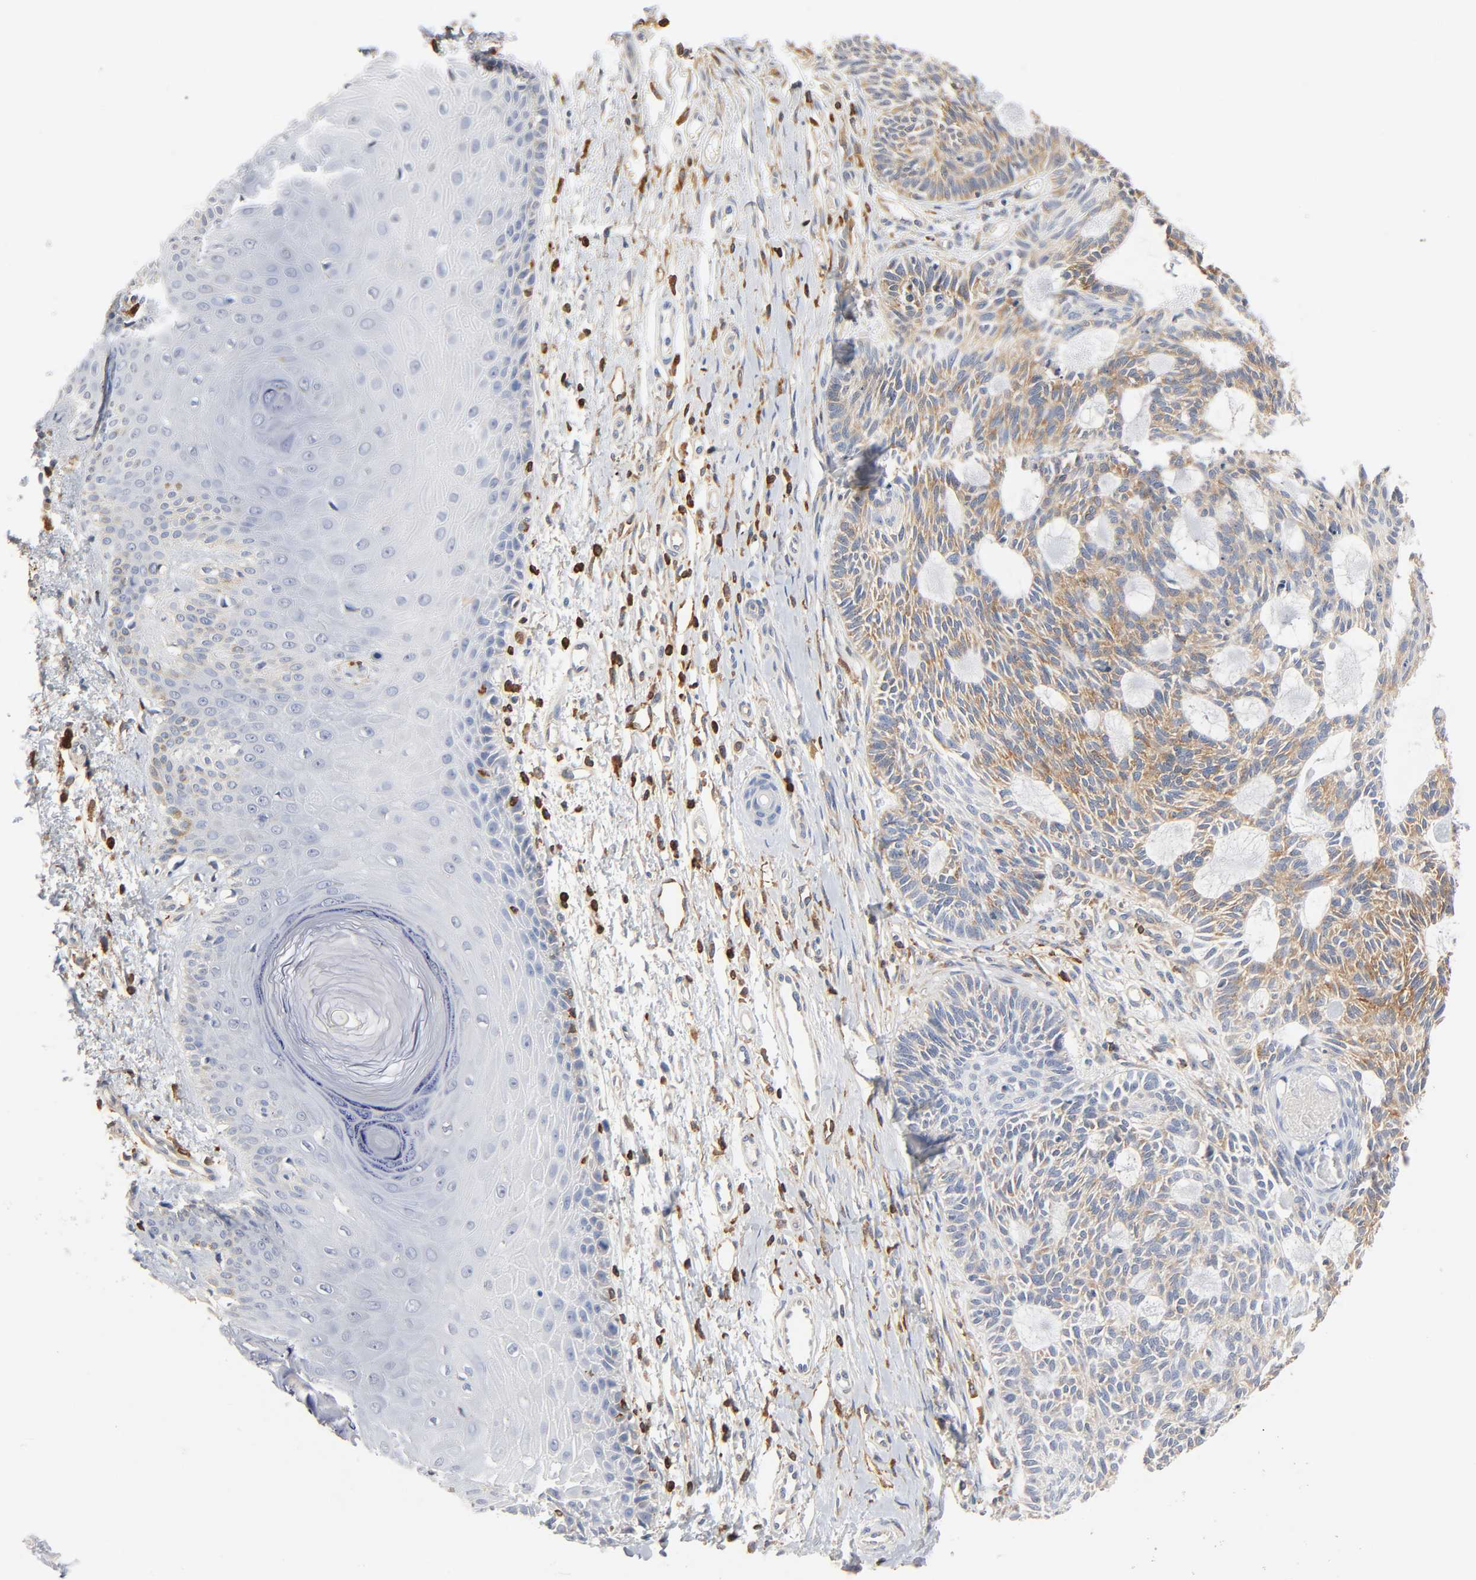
{"staining": {"intensity": "moderate", "quantity": "25%-75%", "location": "cytoplasmic/membranous"}, "tissue": "skin cancer", "cell_type": "Tumor cells", "image_type": "cancer", "snomed": [{"axis": "morphology", "description": "Basal cell carcinoma"}, {"axis": "topography", "description": "Skin"}], "caption": "Human skin basal cell carcinoma stained with a protein marker exhibits moderate staining in tumor cells.", "gene": "BIN1", "patient": {"sex": "male", "age": 67}}